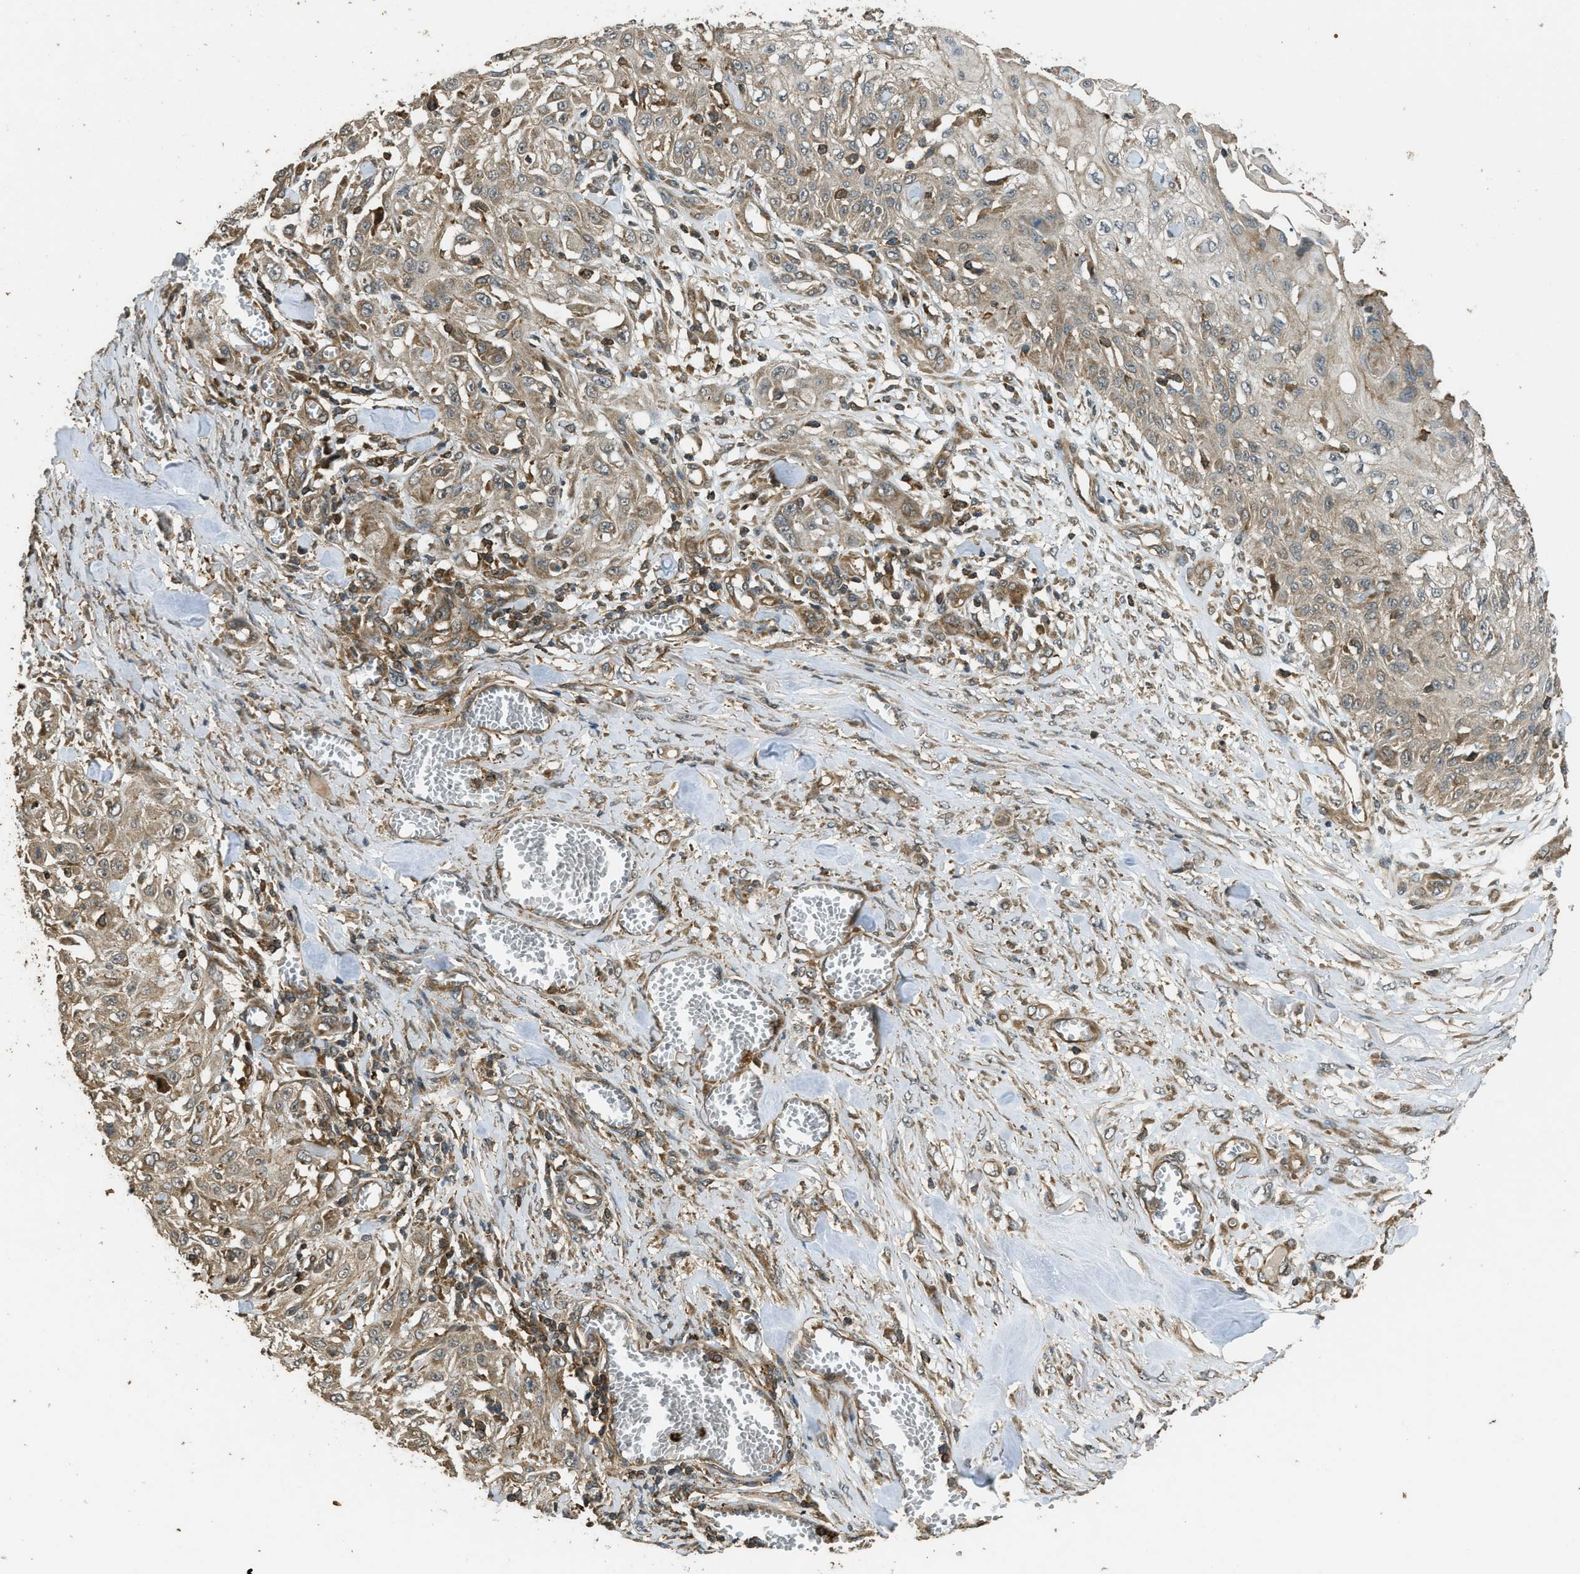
{"staining": {"intensity": "moderate", "quantity": ">75%", "location": "cytoplasmic/membranous"}, "tissue": "skin cancer", "cell_type": "Tumor cells", "image_type": "cancer", "snomed": [{"axis": "morphology", "description": "Squamous cell carcinoma, NOS"}, {"axis": "morphology", "description": "Squamous cell carcinoma, metastatic, NOS"}, {"axis": "topography", "description": "Skin"}, {"axis": "topography", "description": "Lymph node"}], "caption": "This is a photomicrograph of immunohistochemistry staining of skin cancer (squamous cell carcinoma), which shows moderate staining in the cytoplasmic/membranous of tumor cells.", "gene": "PPP6R3", "patient": {"sex": "male", "age": 75}}